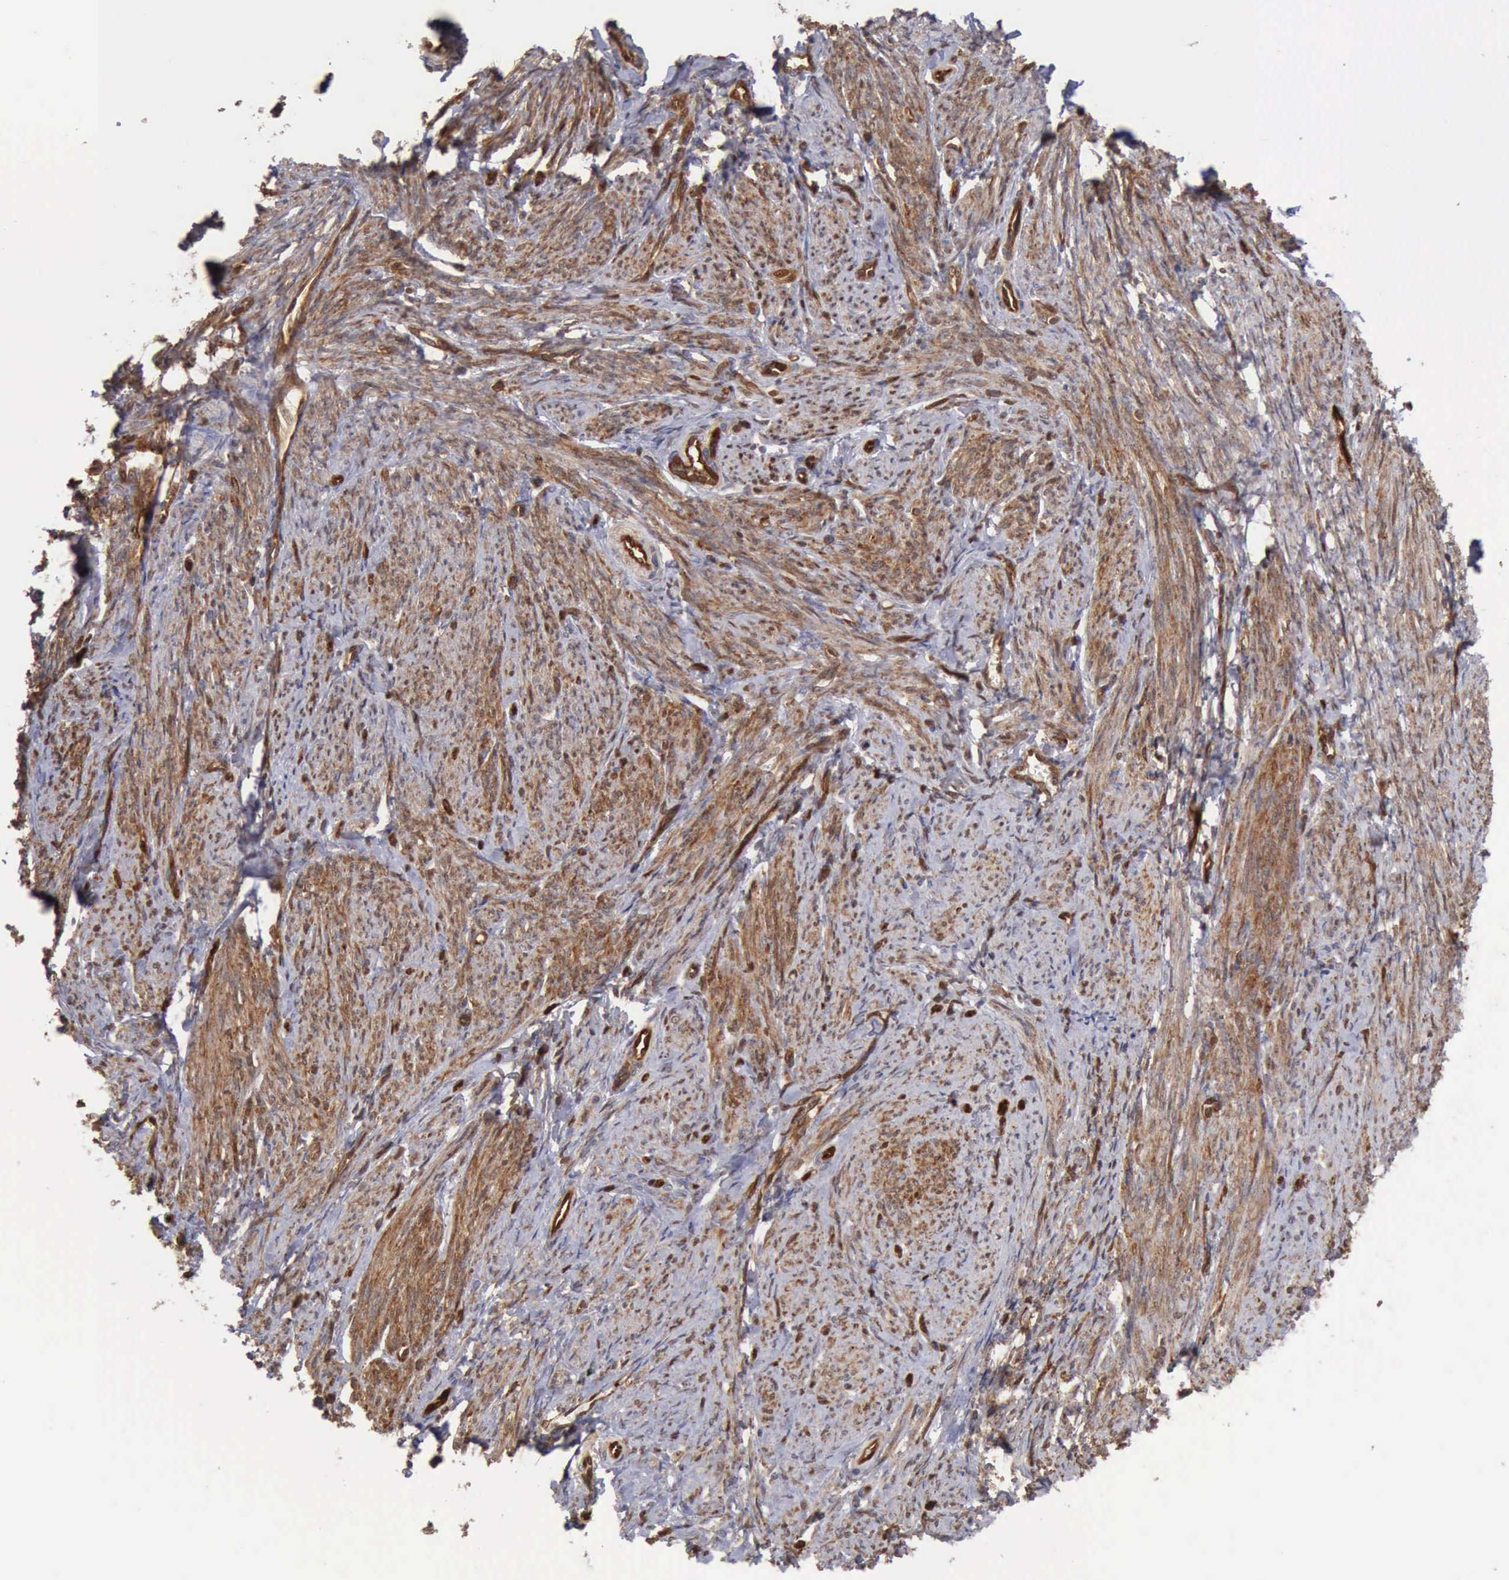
{"staining": {"intensity": "weak", "quantity": ">75%", "location": "cytoplasmic/membranous"}, "tissue": "smooth muscle", "cell_type": "Smooth muscle cells", "image_type": "normal", "snomed": [{"axis": "morphology", "description": "Normal tissue, NOS"}, {"axis": "topography", "description": "Joint tissue"}], "caption": "An image showing weak cytoplasmic/membranous expression in about >75% of smooth muscle cells in benign smooth muscle, as visualized by brown immunohistochemical staining.", "gene": "PDCD4", "patient": {"sex": "male", "age": 16}}